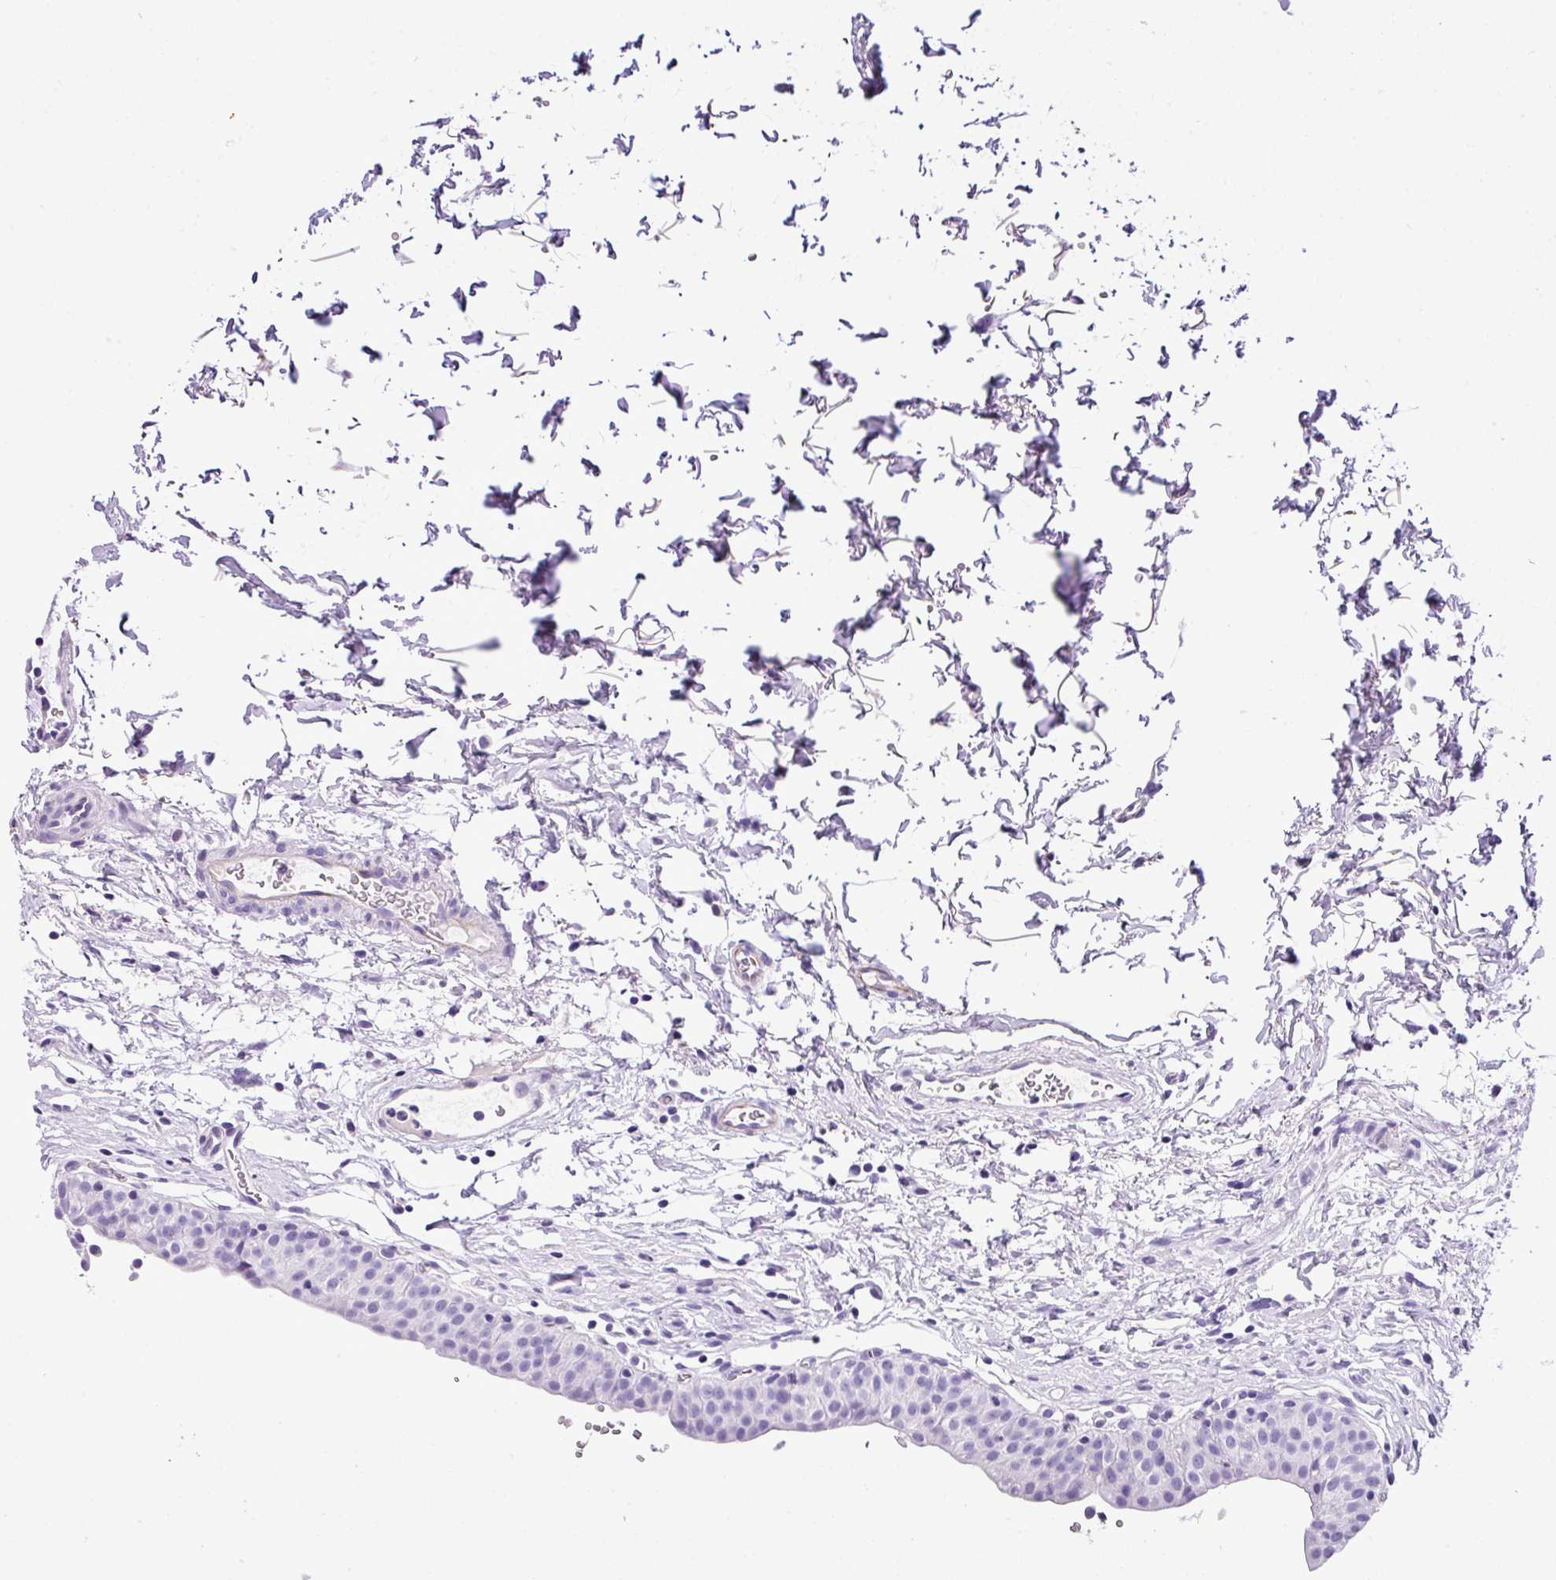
{"staining": {"intensity": "negative", "quantity": "none", "location": "none"}, "tissue": "urinary bladder", "cell_type": "Urothelial cells", "image_type": "normal", "snomed": [{"axis": "morphology", "description": "Normal tissue, NOS"}, {"axis": "topography", "description": "Urinary bladder"}, {"axis": "topography", "description": "Peripheral nerve tissue"}], "caption": "An immunohistochemistry (IHC) image of normal urinary bladder is shown. There is no staining in urothelial cells of urinary bladder. (Stains: DAB immunohistochemistry with hematoxylin counter stain, Microscopy: brightfield microscopy at high magnification).", "gene": "MUC21", "patient": {"sex": "male", "age": 55}}